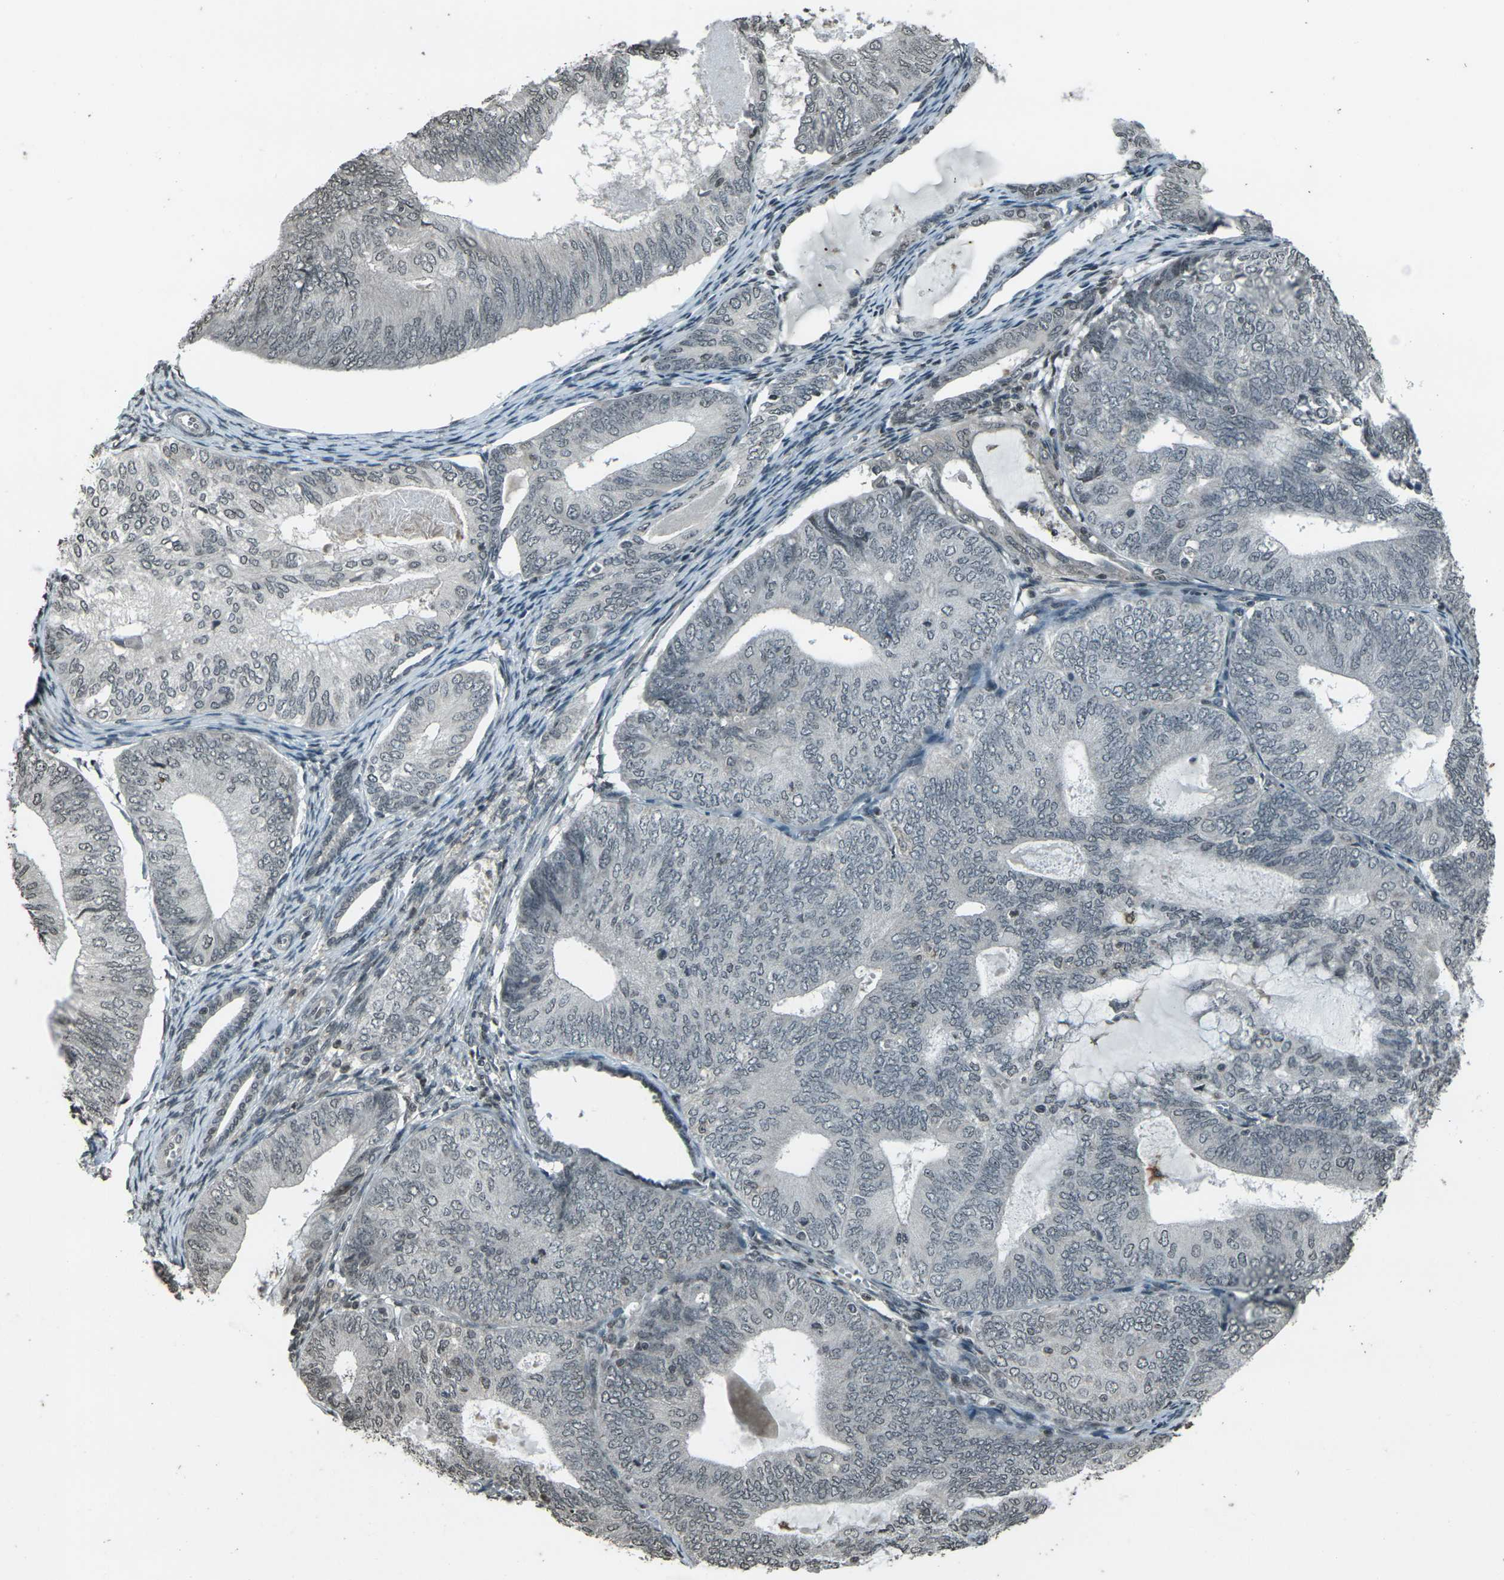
{"staining": {"intensity": "weak", "quantity": "<25%", "location": "nuclear"}, "tissue": "endometrial cancer", "cell_type": "Tumor cells", "image_type": "cancer", "snomed": [{"axis": "morphology", "description": "Adenocarcinoma, NOS"}, {"axis": "topography", "description": "Endometrium"}], "caption": "This image is of adenocarcinoma (endometrial) stained with immunohistochemistry (IHC) to label a protein in brown with the nuclei are counter-stained blue. There is no positivity in tumor cells.", "gene": "PRPF8", "patient": {"sex": "female", "age": 81}}